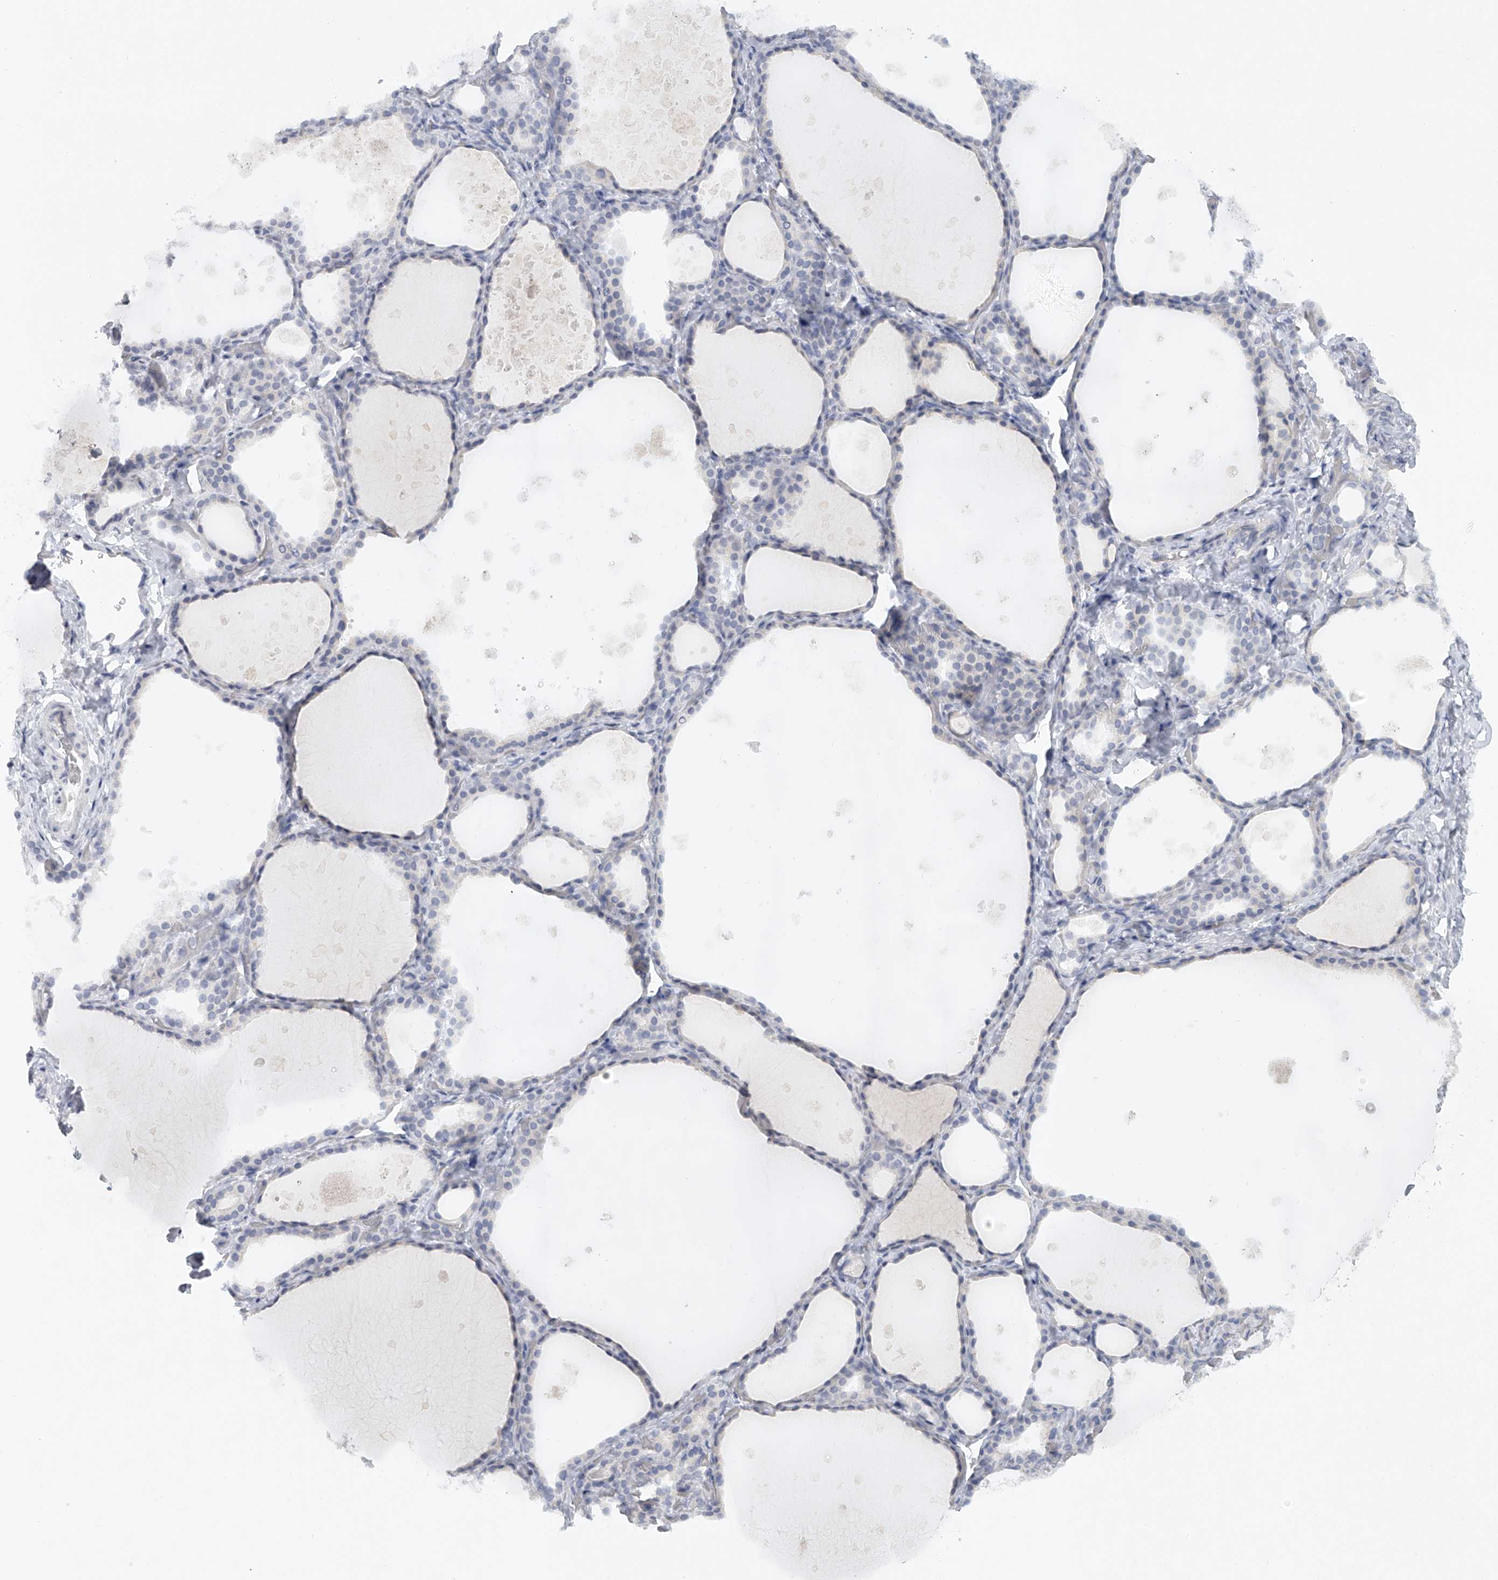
{"staining": {"intensity": "negative", "quantity": "none", "location": "none"}, "tissue": "thyroid gland", "cell_type": "Glandular cells", "image_type": "normal", "snomed": [{"axis": "morphology", "description": "Normal tissue, NOS"}, {"axis": "topography", "description": "Thyroid gland"}], "caption": "This is a image of IHC staining of benign thyroid gland, which shows no staining in glandular cells. (Stains: DAB IHC with hematoxylin counter stain, Microscopy: brightfield microscopy at high magnification).", "gene": "FAT2", "patient": {"sex": "female", "age": 44}}